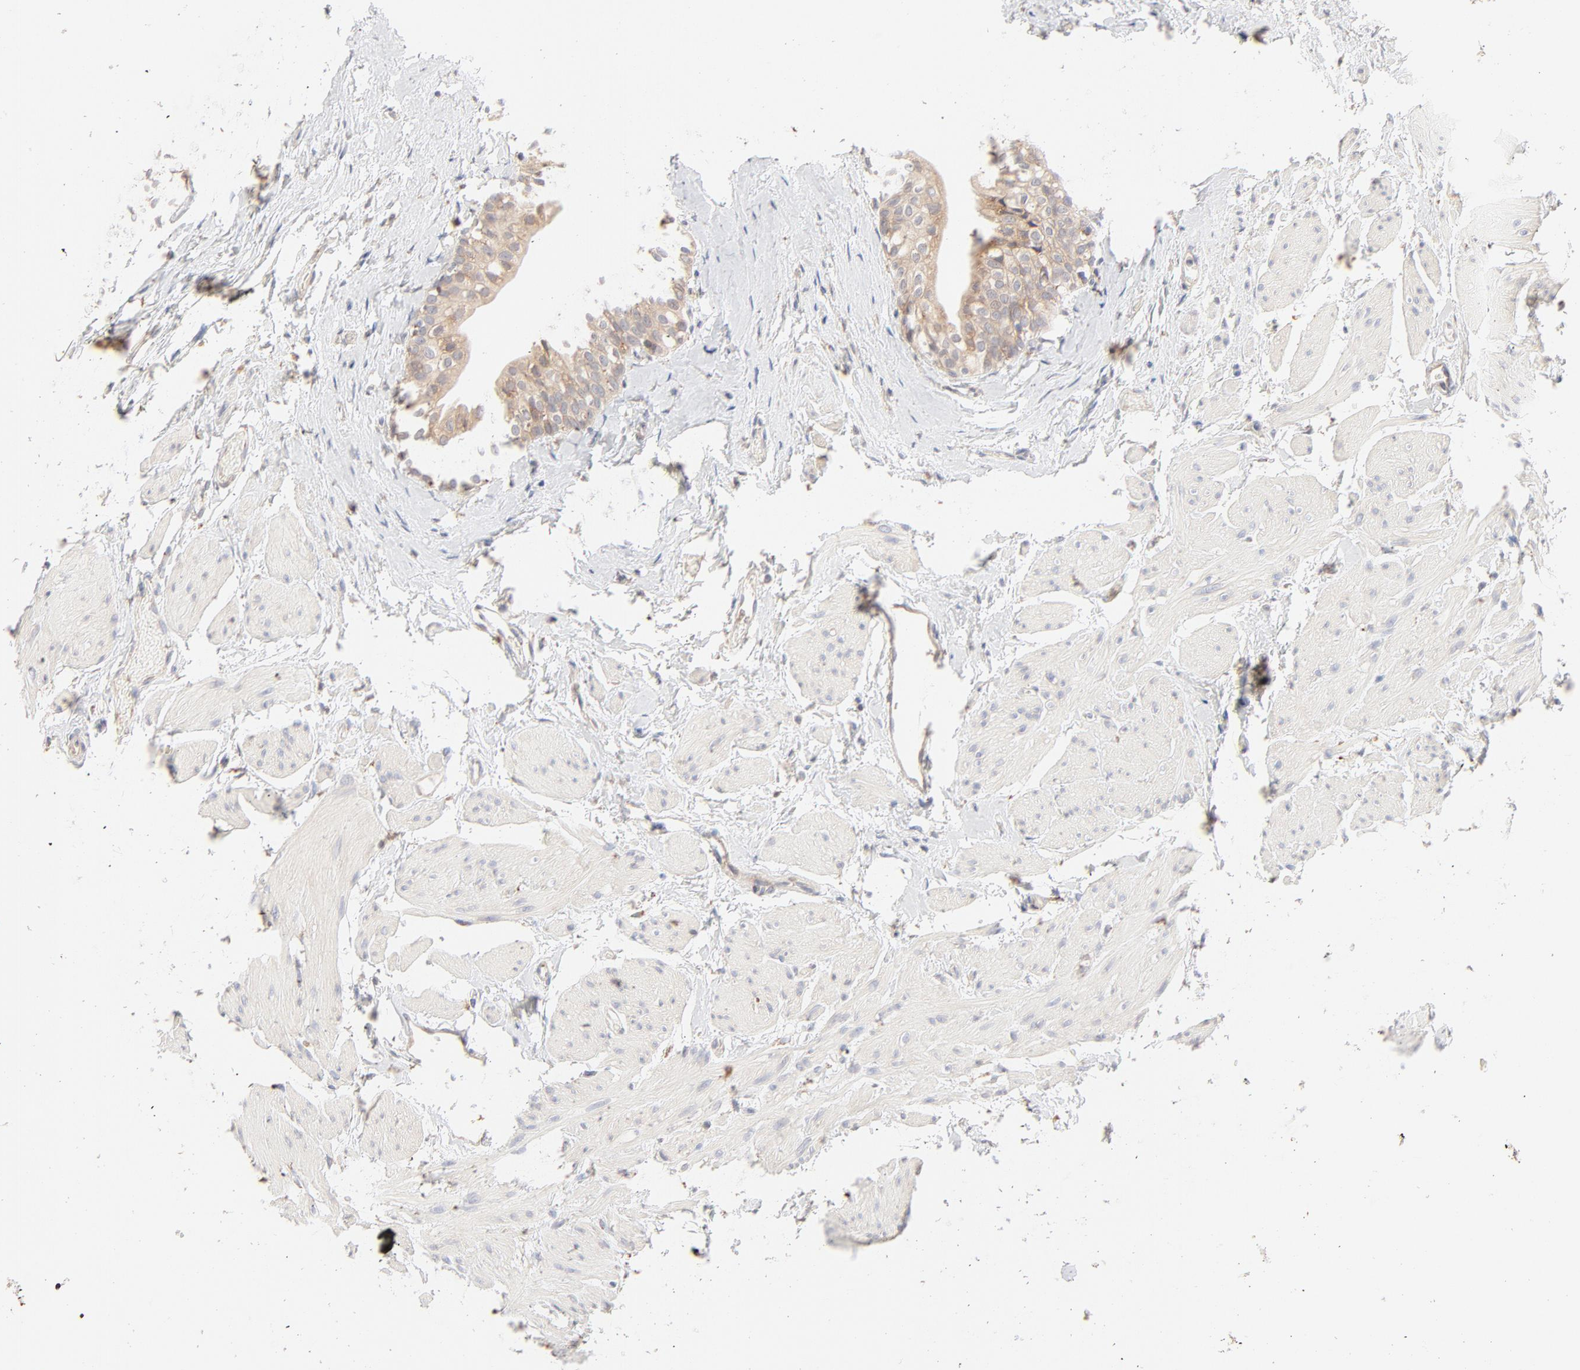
{"staining": {"intensity": "moderate", "quantity": ">75%", "location": "cytoplasmic/membranous"}, "tissue": "urinary bladder", "cell_type": "Urothelial cells", "image_type": "normal", "snomed": [{"axis": "morphology", "description": "Normal tissue, NOS"}, {"axis": "topography", "description": "Urinary bladder"}], "caption": "IHC histopathology image of unremarkable urinary bladder stained for a protein (brown), which shows medium levels of moderate cytoplasmic/membranous expression in approximately >75% of urothelial cells.", "gene": "PARP12", "patient": {"sex": "male", "age": 59}}